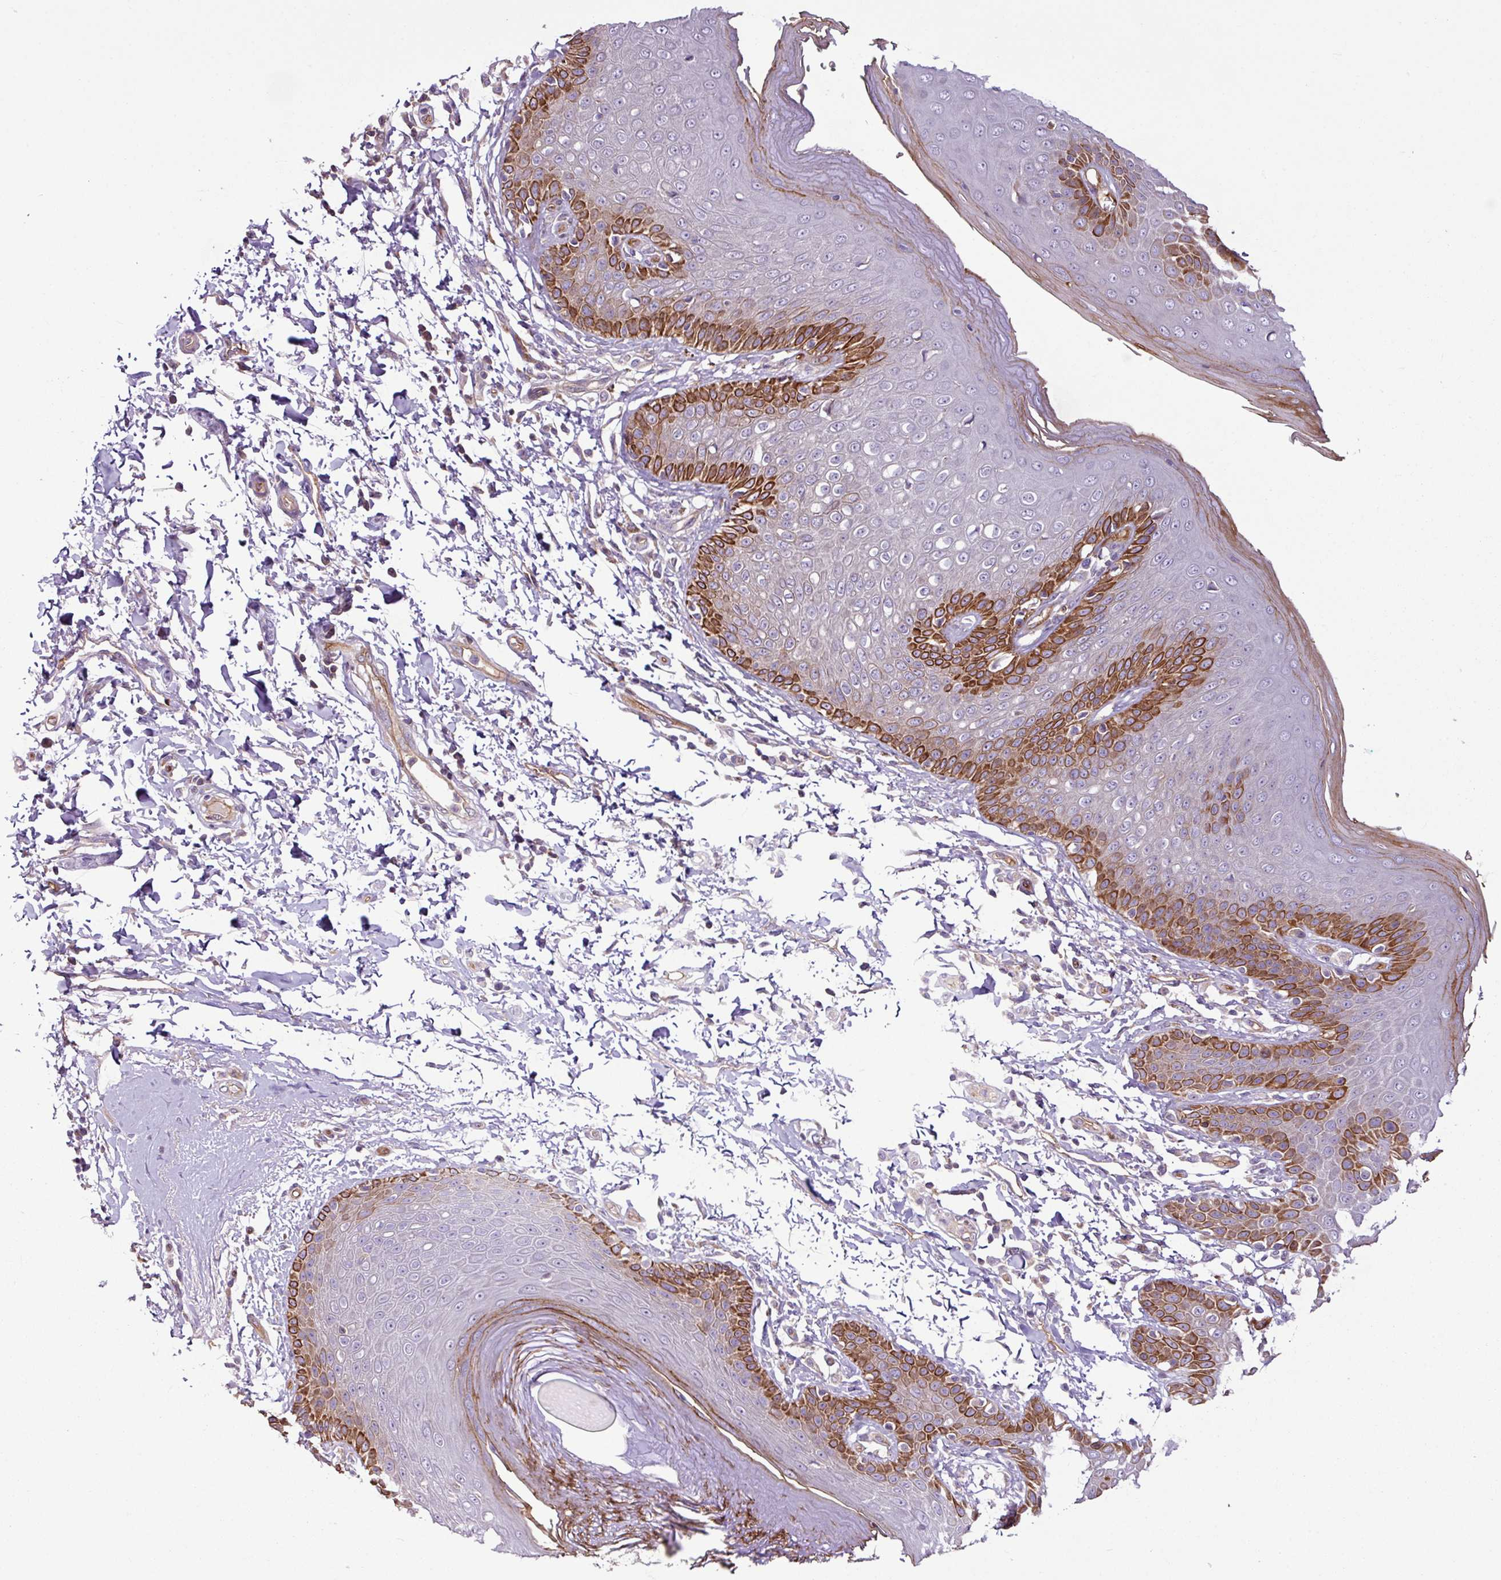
{"staining": {"intensity": "strong", "quantity": "<25%", "location": "cytoplasmic/membranous"}, "tissue": "skin", "cell_type": "Epidermal cells", "image_type": "normal", "snomed": [{"axis": "morphology", "description": "Normal tissue, NOS"}, {"axis": "topography", "description": "Peripheral nerve tissue"}], "caption": "This is an image of IHC staining of benign skin, which shows strong staining in the cytoplasmic/membranous of epidermal cells.", "gene": "ZNF106", "patient": {"sex": "male", "age": 51}}